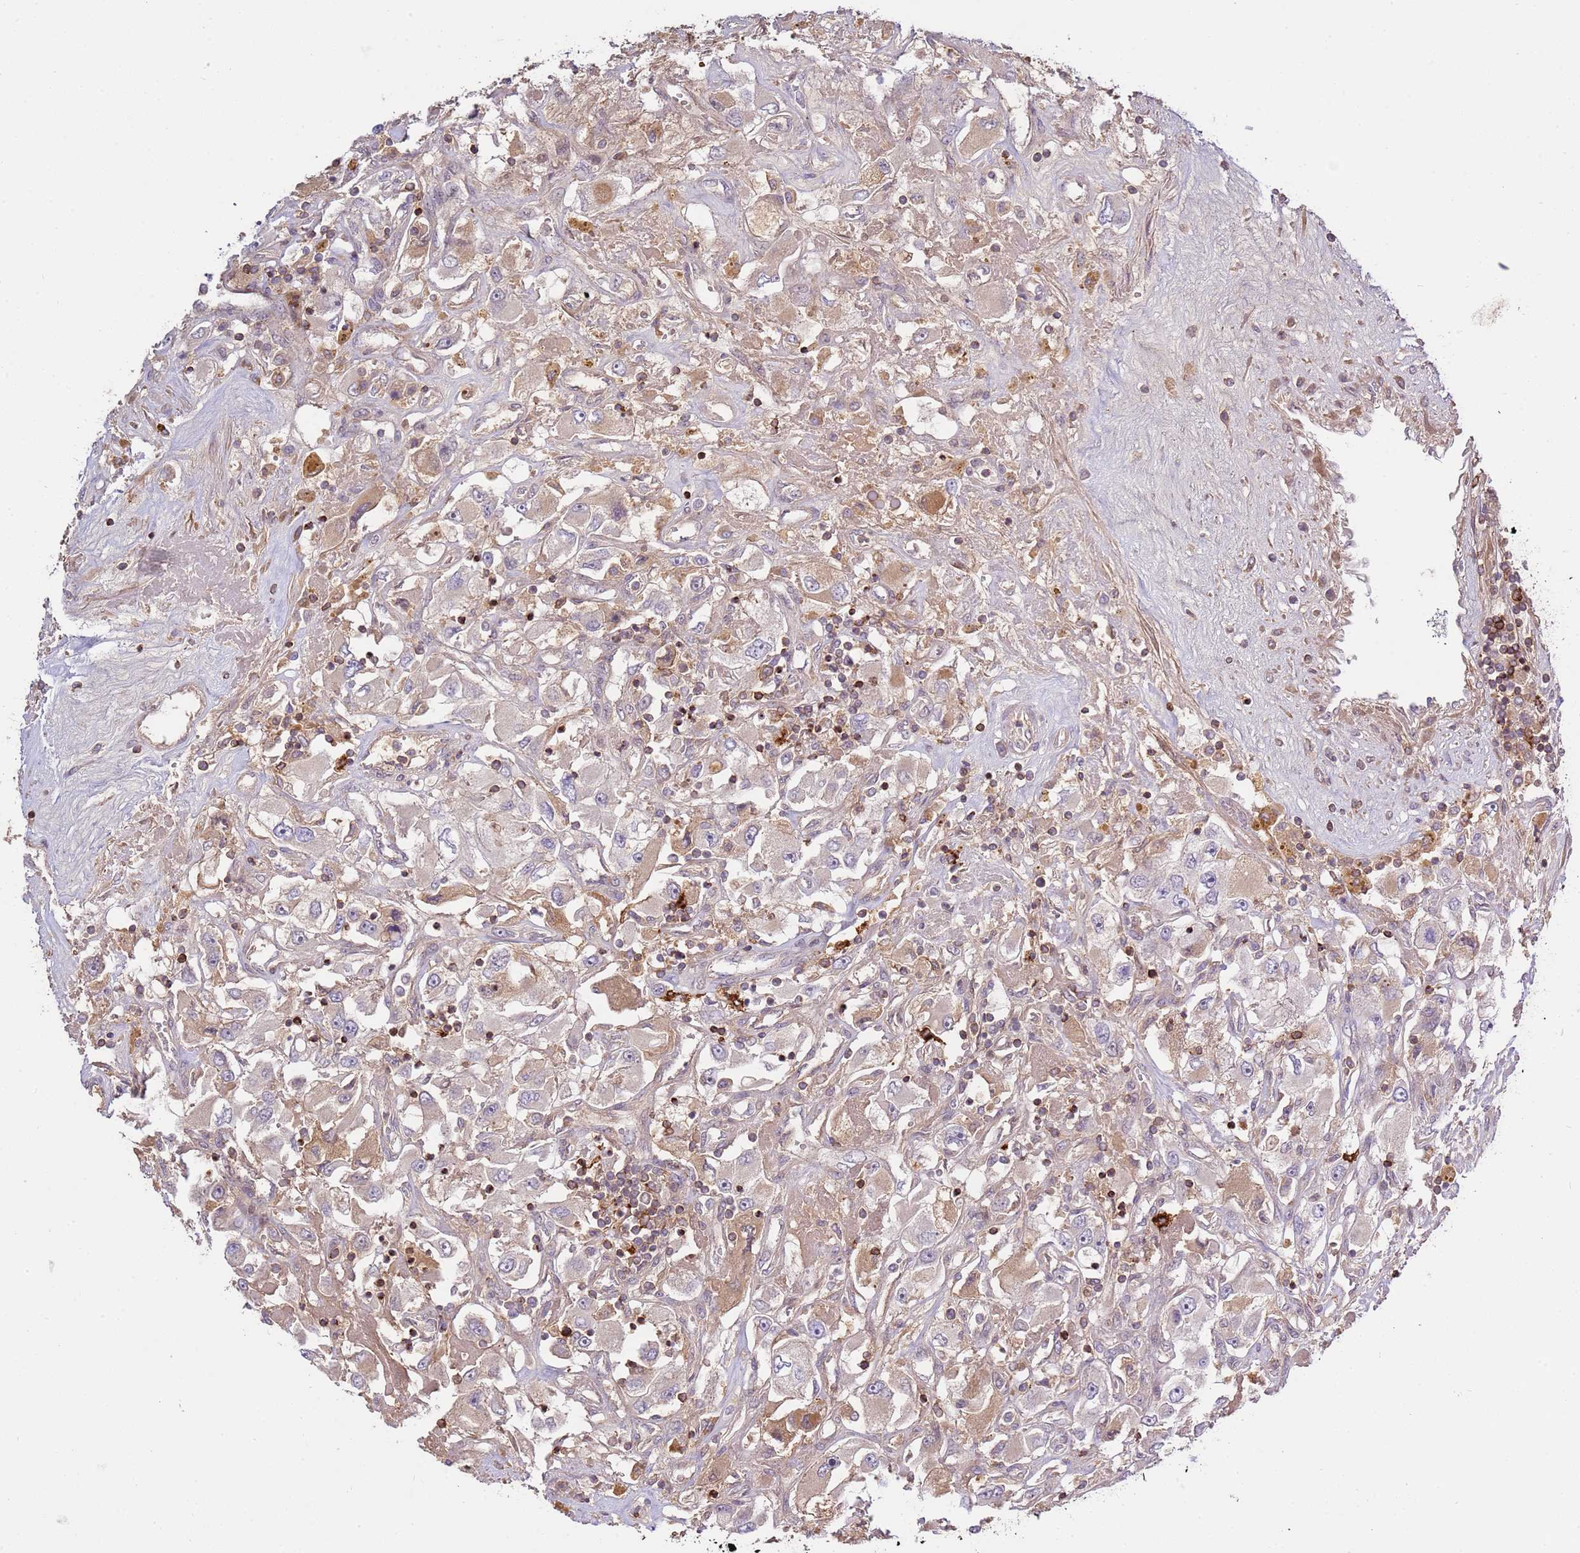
{"staining": {"intensity": "weak", "quantity": "<25%", "location": "cytoplasmic/membranous"}, "tissue": "renal cancer", "cell_type": "Tumor cells", "image_type": "cancer", "snomed": [{"axis": "morphology", "description": "Adenocarcinoma, NOS"}, {"axis": "topography", "description": "Kidney"}], "caption": "A histopathology image of human adenocarcinoma (renal) is negative for staining in tumor cells. Nuclei are stained in blue.", "gene": "ZNF624", "patient": {"sex": "female", "age": 52}}